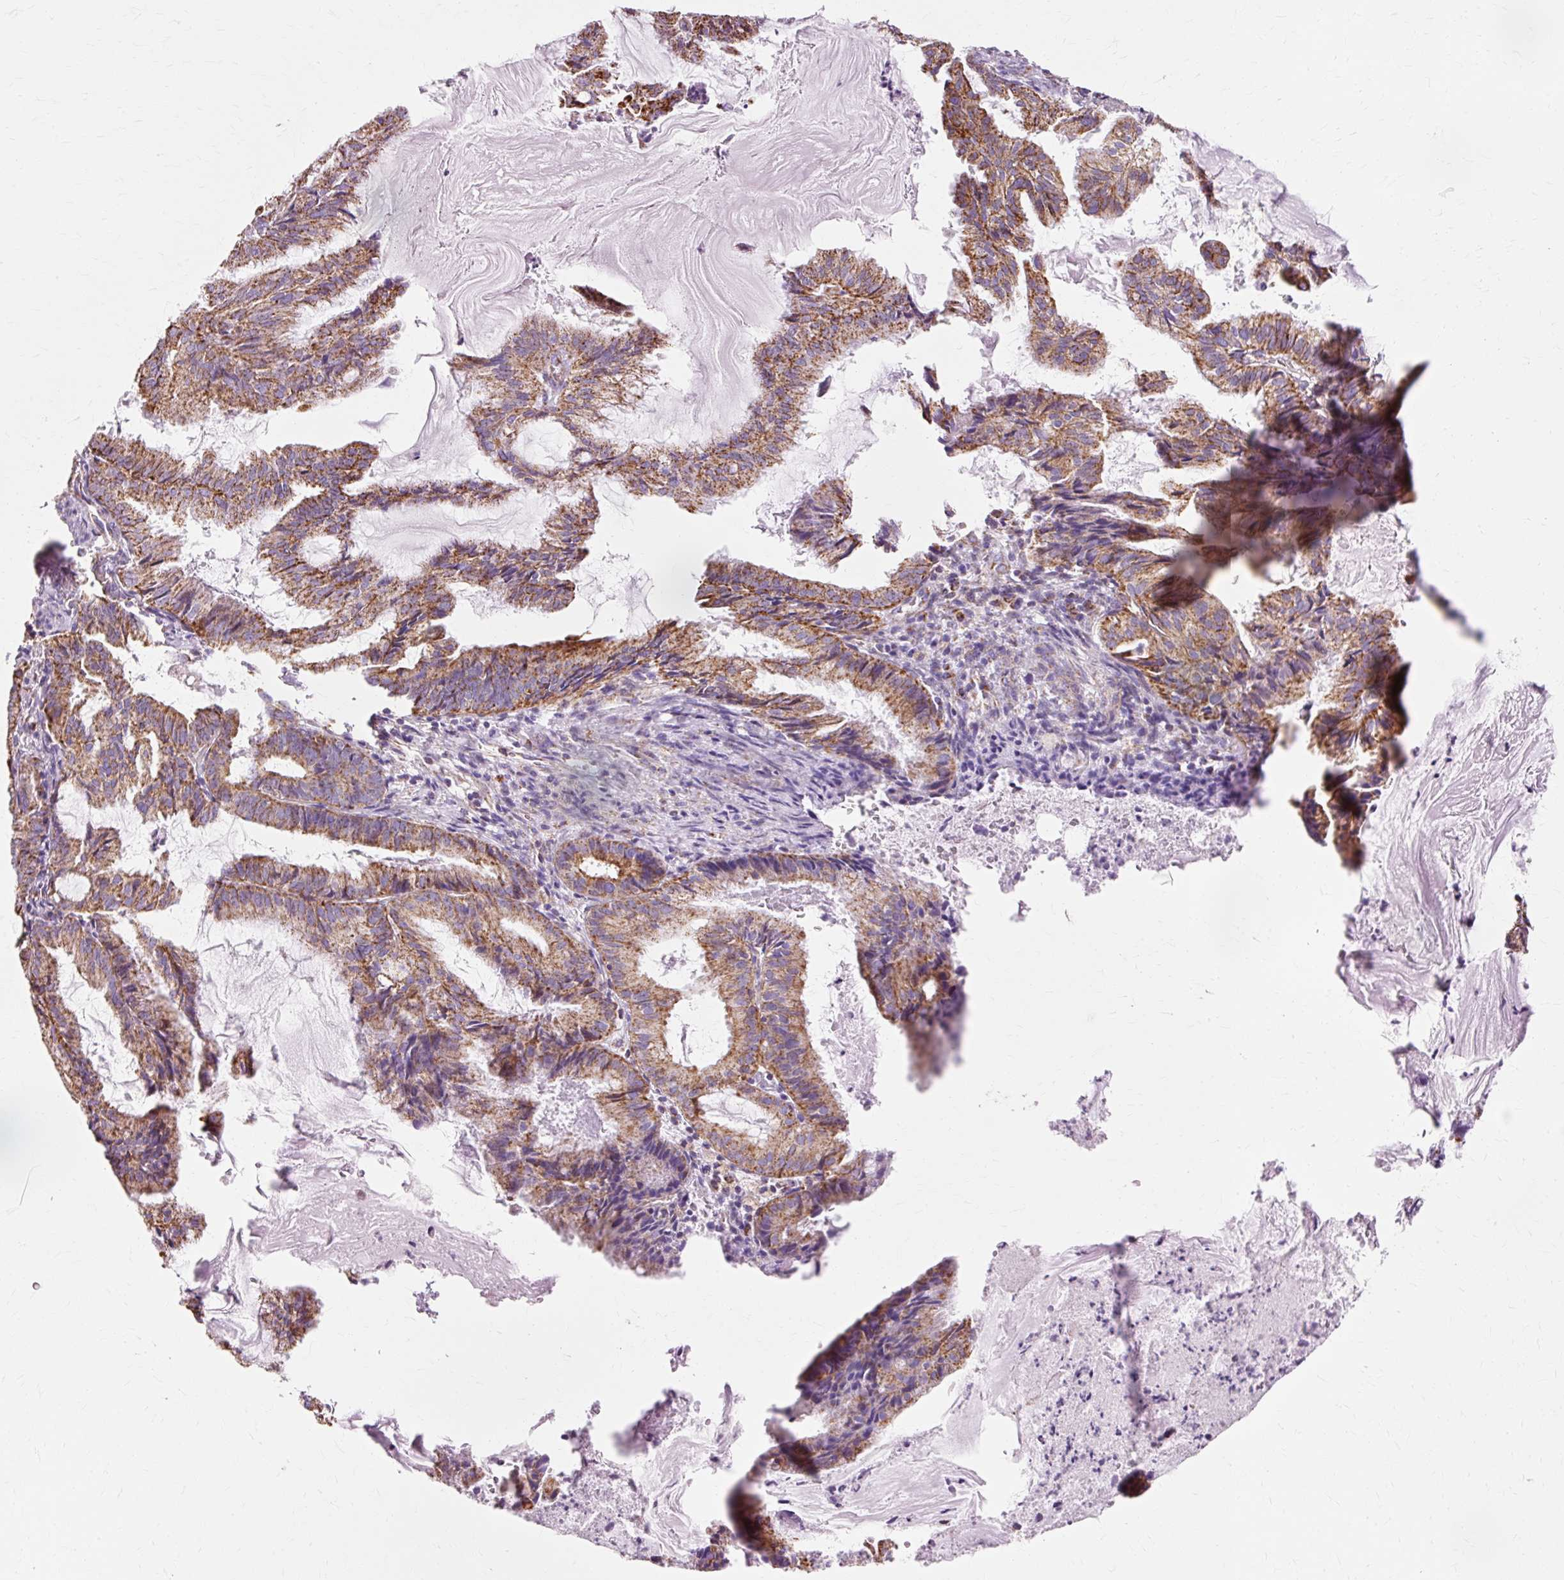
{"staining": {"intensity": "strong", "quantity": ">75%", "location": "cytoplasmic/membranous"}, "tissue": "endometrial cancer", "cell_type": "Tumor cells", "image_type": "cancer", "snomed": [{"axis": "morphology", "description": "Adenocarcinoma, NOS"}, {"axis": "topography", "description": "Endometrium"}], "caption": "Protein expression analysis of human endometrial adenocarcinoma reveals strong cytoplasmic/membranous expression in about >75% of tumor cells.", "gene": "ATP5PO", "patient": {"sex": "female", "age": 86}}